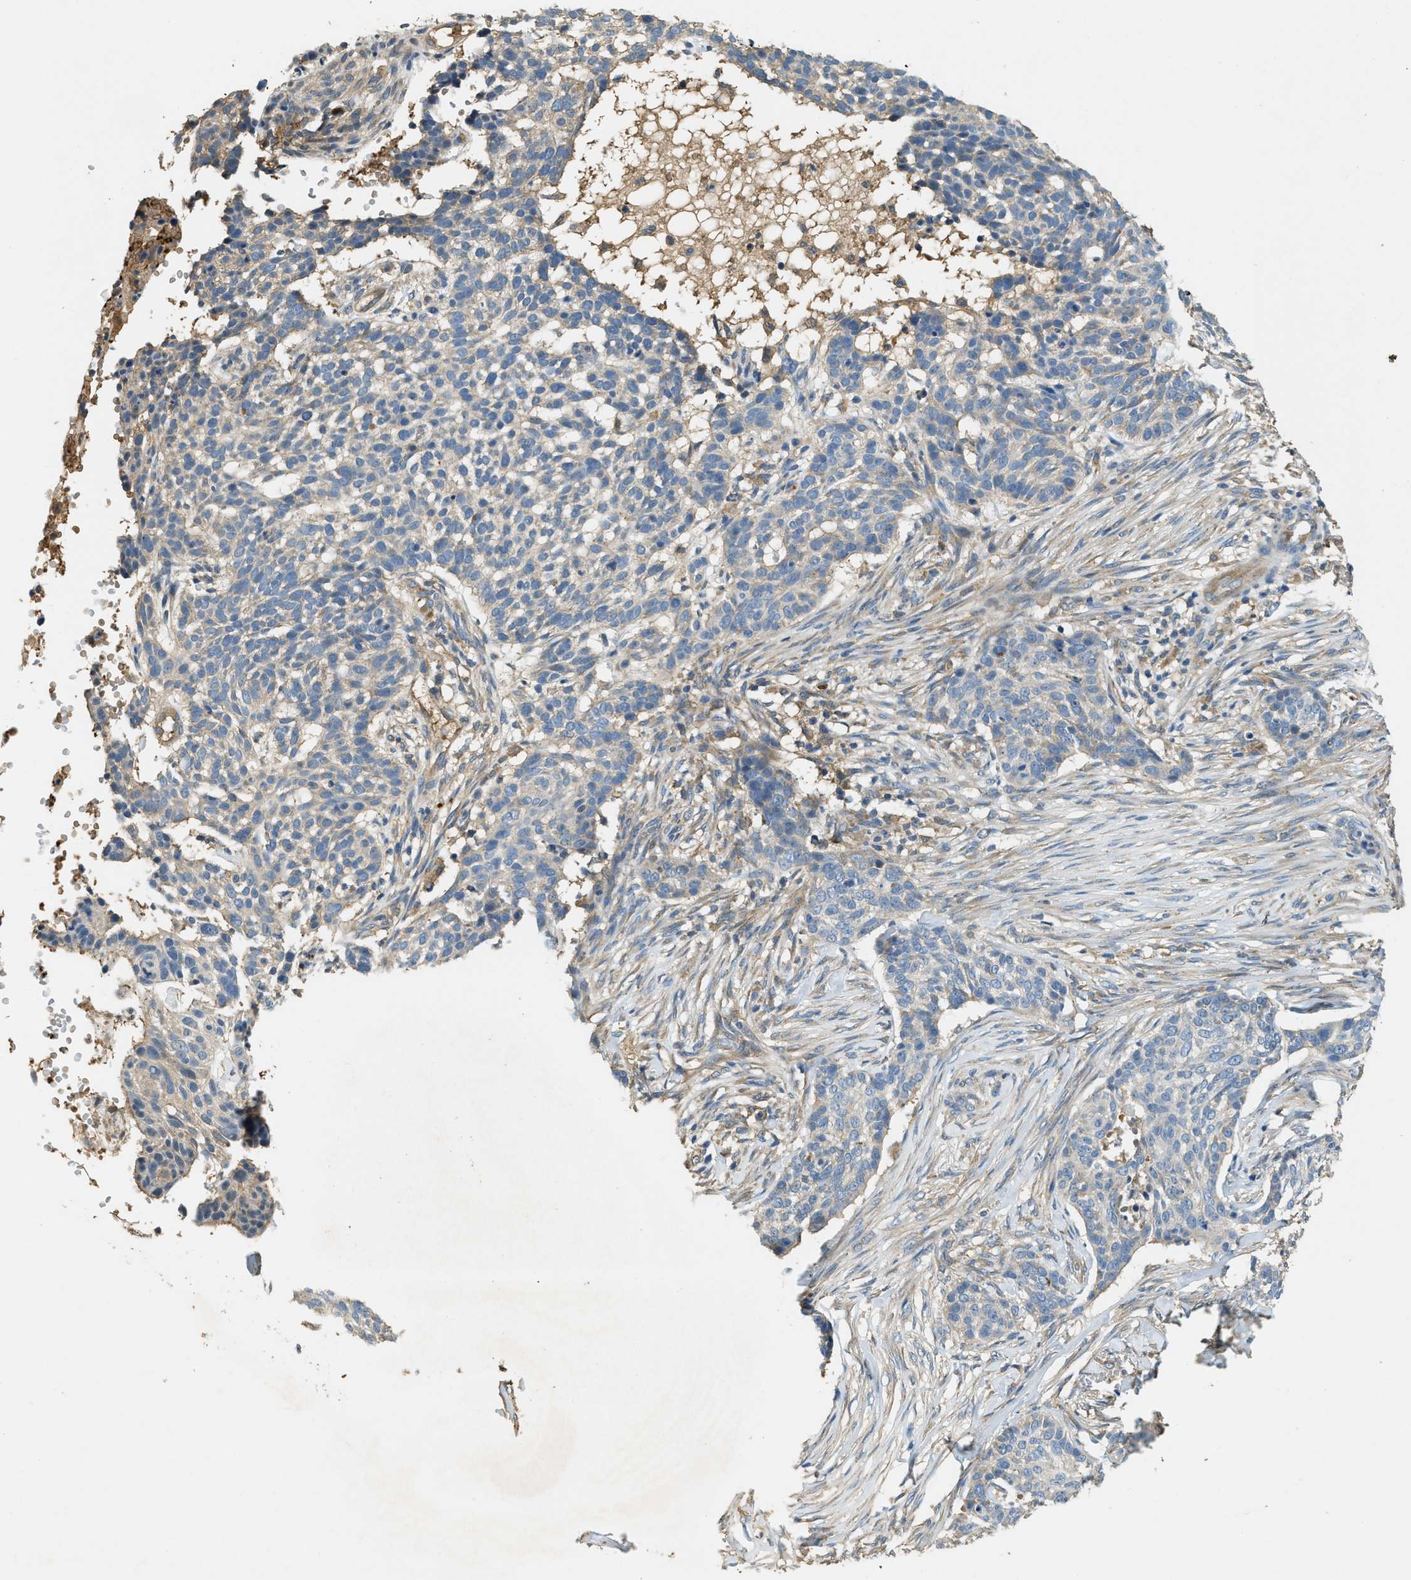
{"staining": {"intensity": "negative", "quantity": "none", "location": "none"}, "tissue": "skin cancer", "cell_type": "Tumor cells", "image_type": "cancer", "snomed": [{"axis": "morphology", "description": "Basal cell carcinoma"}, {"axis": "topography", "description": "Skin"}], "caption": "Immunohistochemistry (IHC) histopathology image of neoplastic tissue: skin cancer (basal cell carcinoma) stained with DAB demonstrates no significant protein positivity in tumor cells. Brightfield microscopy of immunohistochemistry stained with DAB (brown) and hematoxylin (blue), captured at high magnification.", "gene": "CFLAR", "patient": {"sex": "male", "age": 85}}